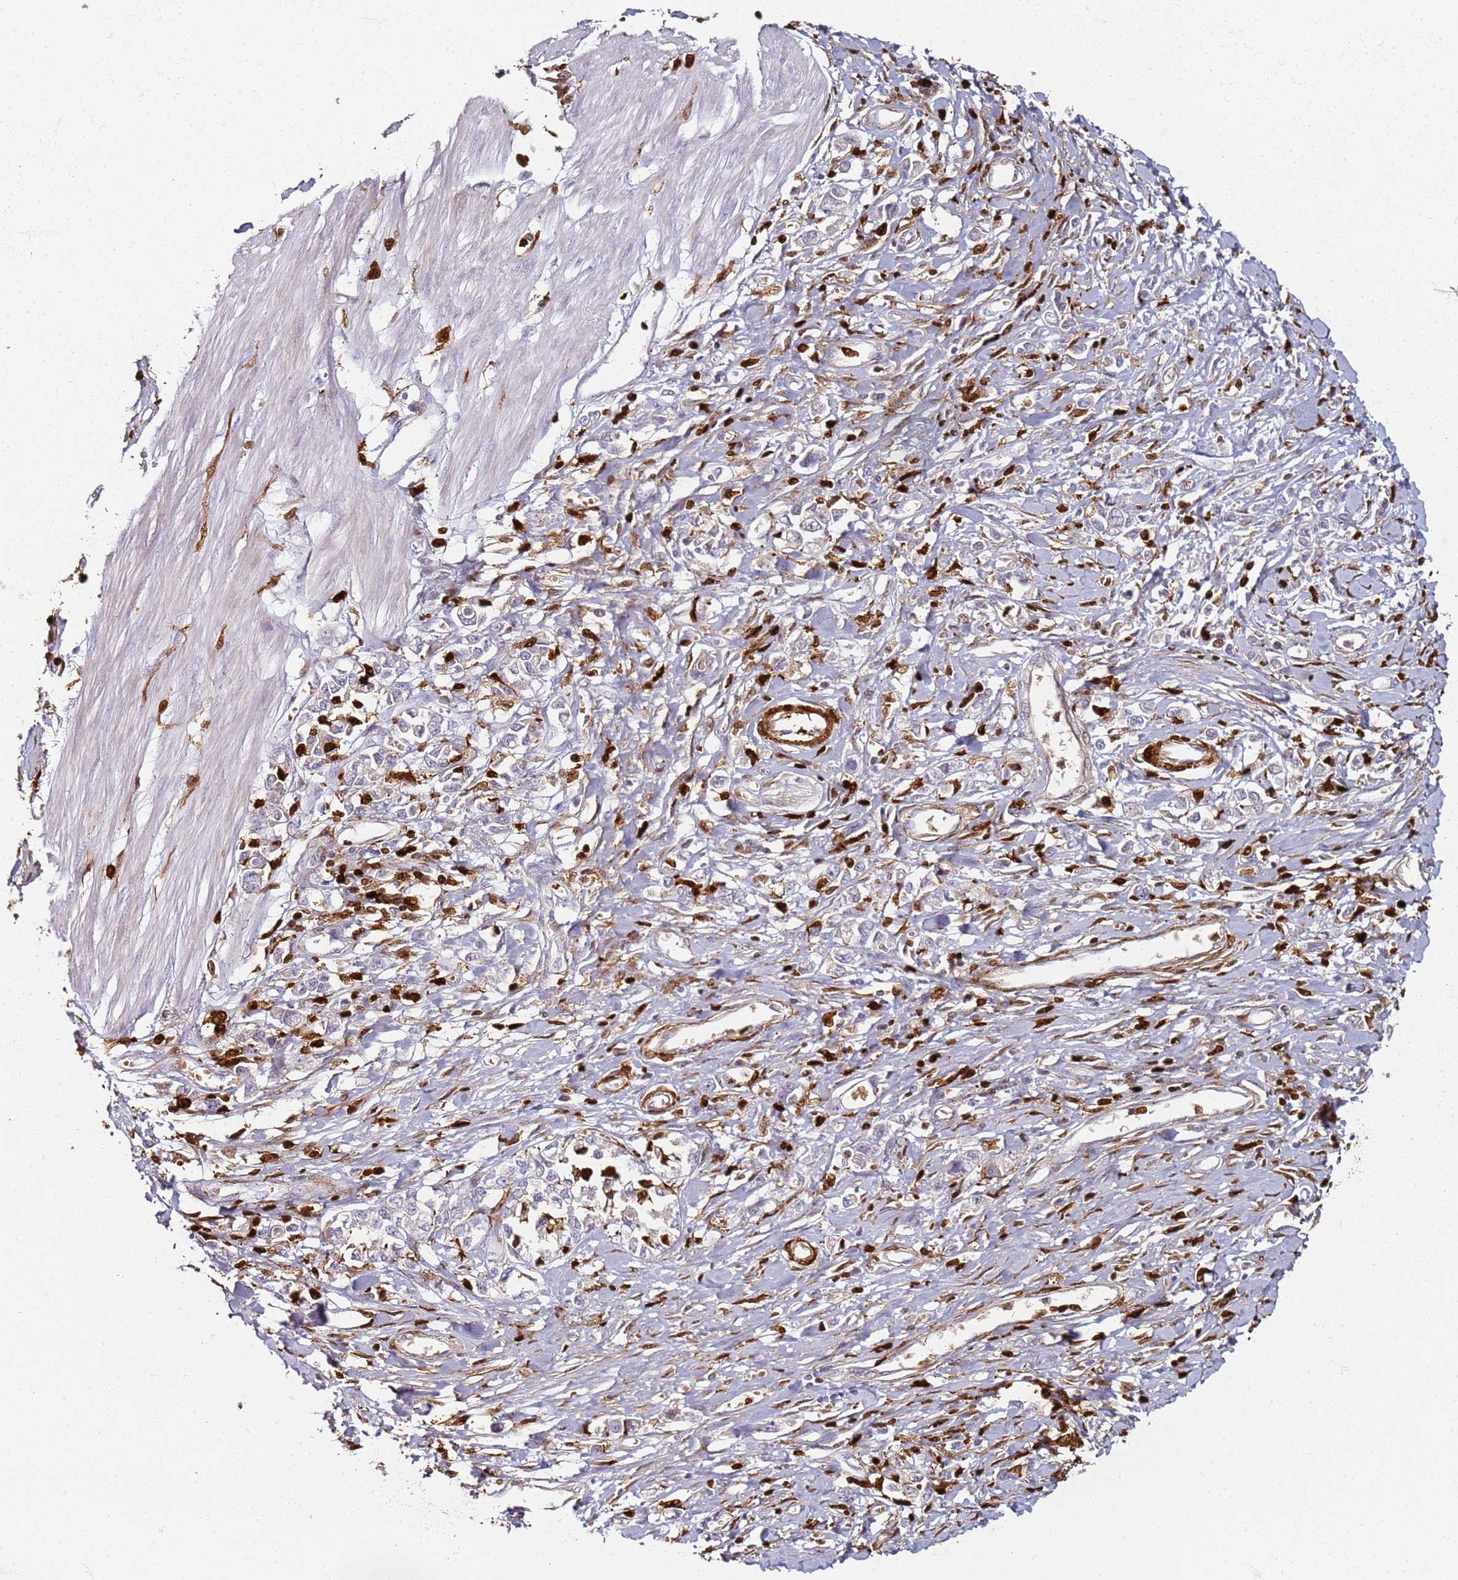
{"staining": {"intensity": "negative", "quantity": "none", "location": "none"}, "tissue": "stomach cancer", "cell_type": "Tumor cells", "image_type": "cancer", "snomed": [{"axis": "morphology", "description": "Adenocarcinoma, NOS"}, {"axis": "topography", "description": "Stomach"}], "caption": "This is an immunohistochemistry (IHC) micrograph of stomach adenocarcinoma. There is no staining in tumor cells.", "gene": "S100A4", "patient": {"sex": "female", "age": 76}}